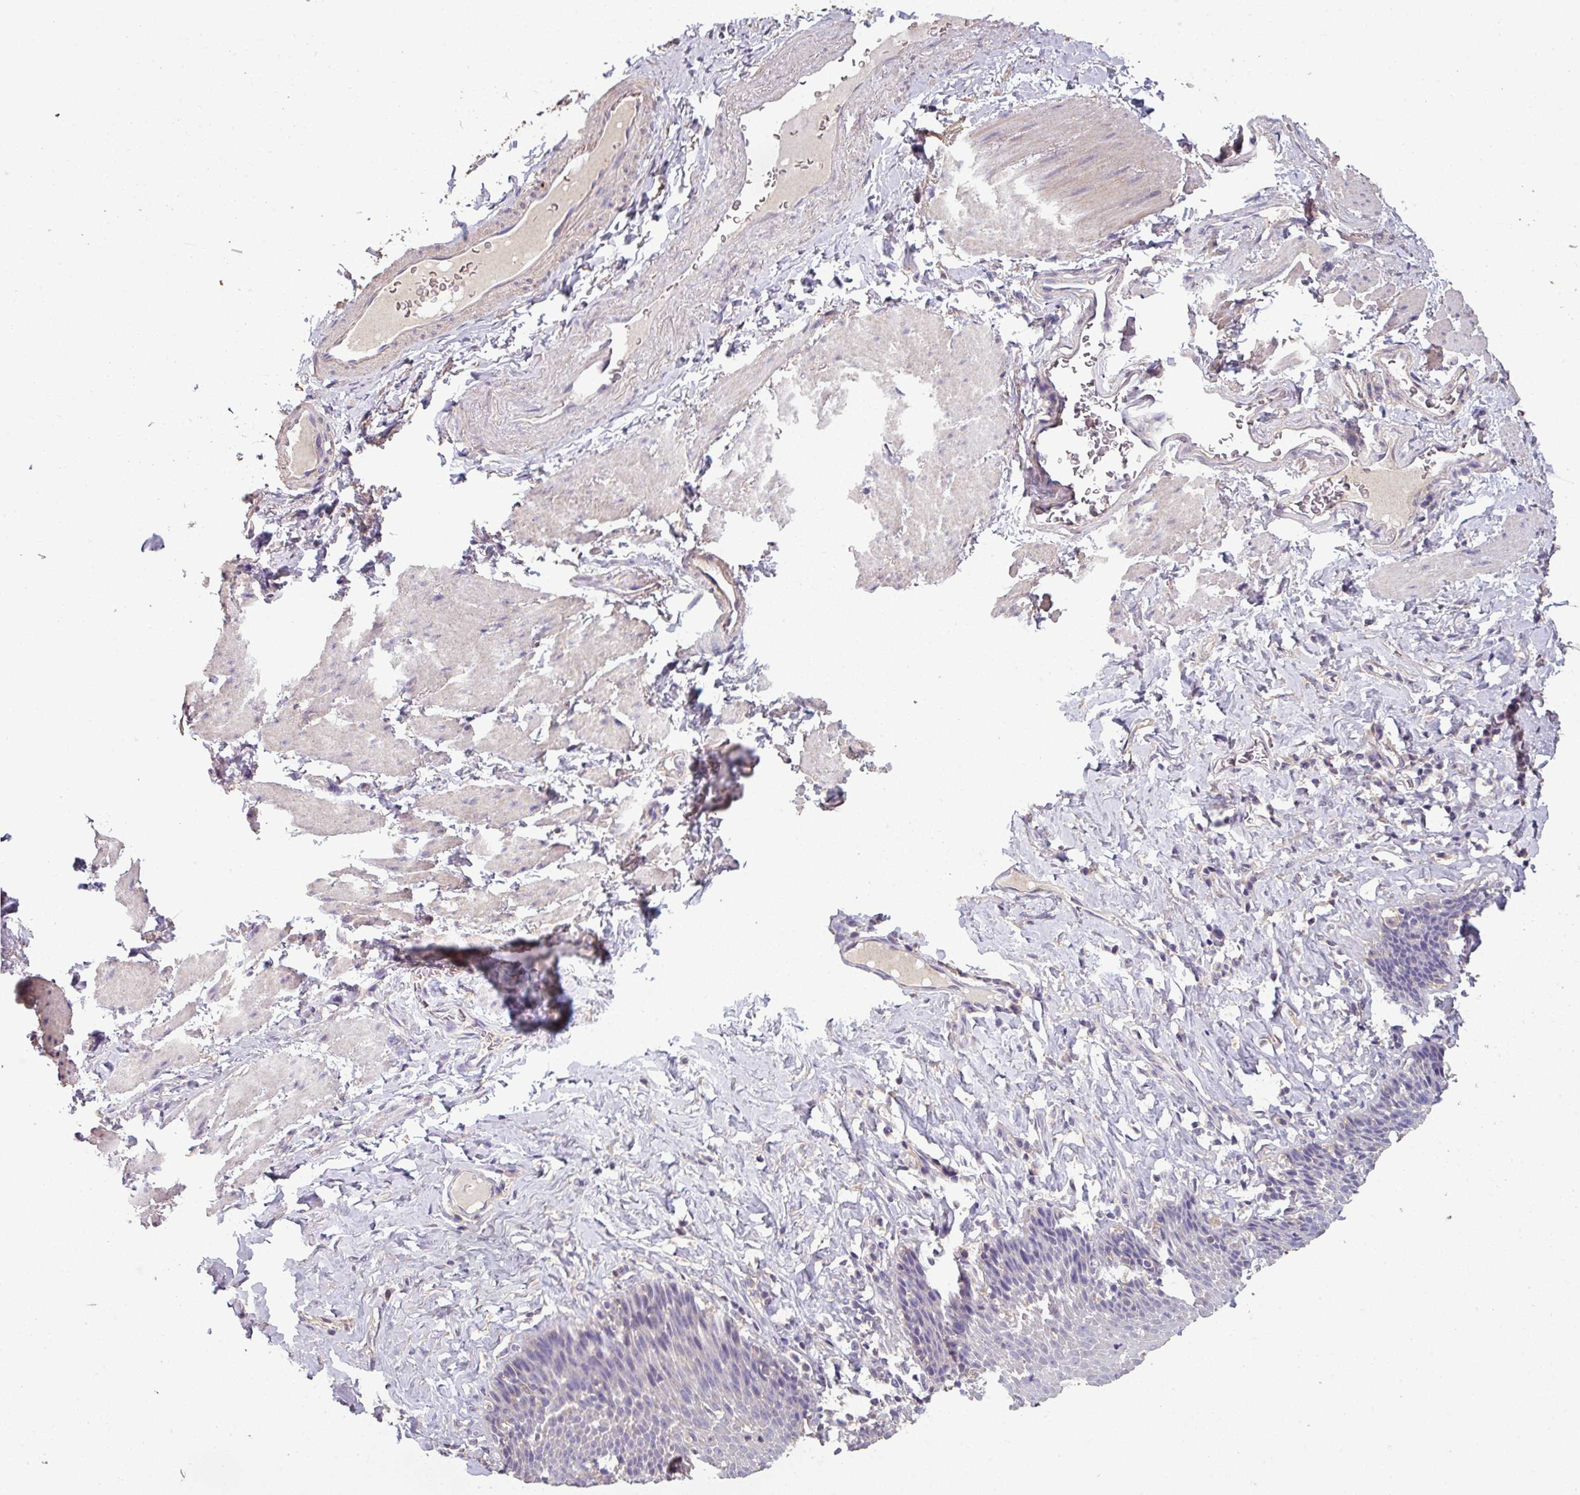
{"staining": {"intensity": "moderate", "quantity": "<25%", "location": "cytoplasmic/membranous"}, "tissue": "esophagus", "cell_type": "Squamous epithelial cells", "image_type": "normal", "snomed": [{"axis": "morphology", "description": "Normal tissue, NOS"}, {"axis": "topography", "description": "Esophagus"}], "caption": "Esophagus stained for a protein exhibits moderate cytoplasmic/membranous positivity in squamous epithelial cells.", "gene": "ISLR", "patient": {"sex": "female", "age": 61}}